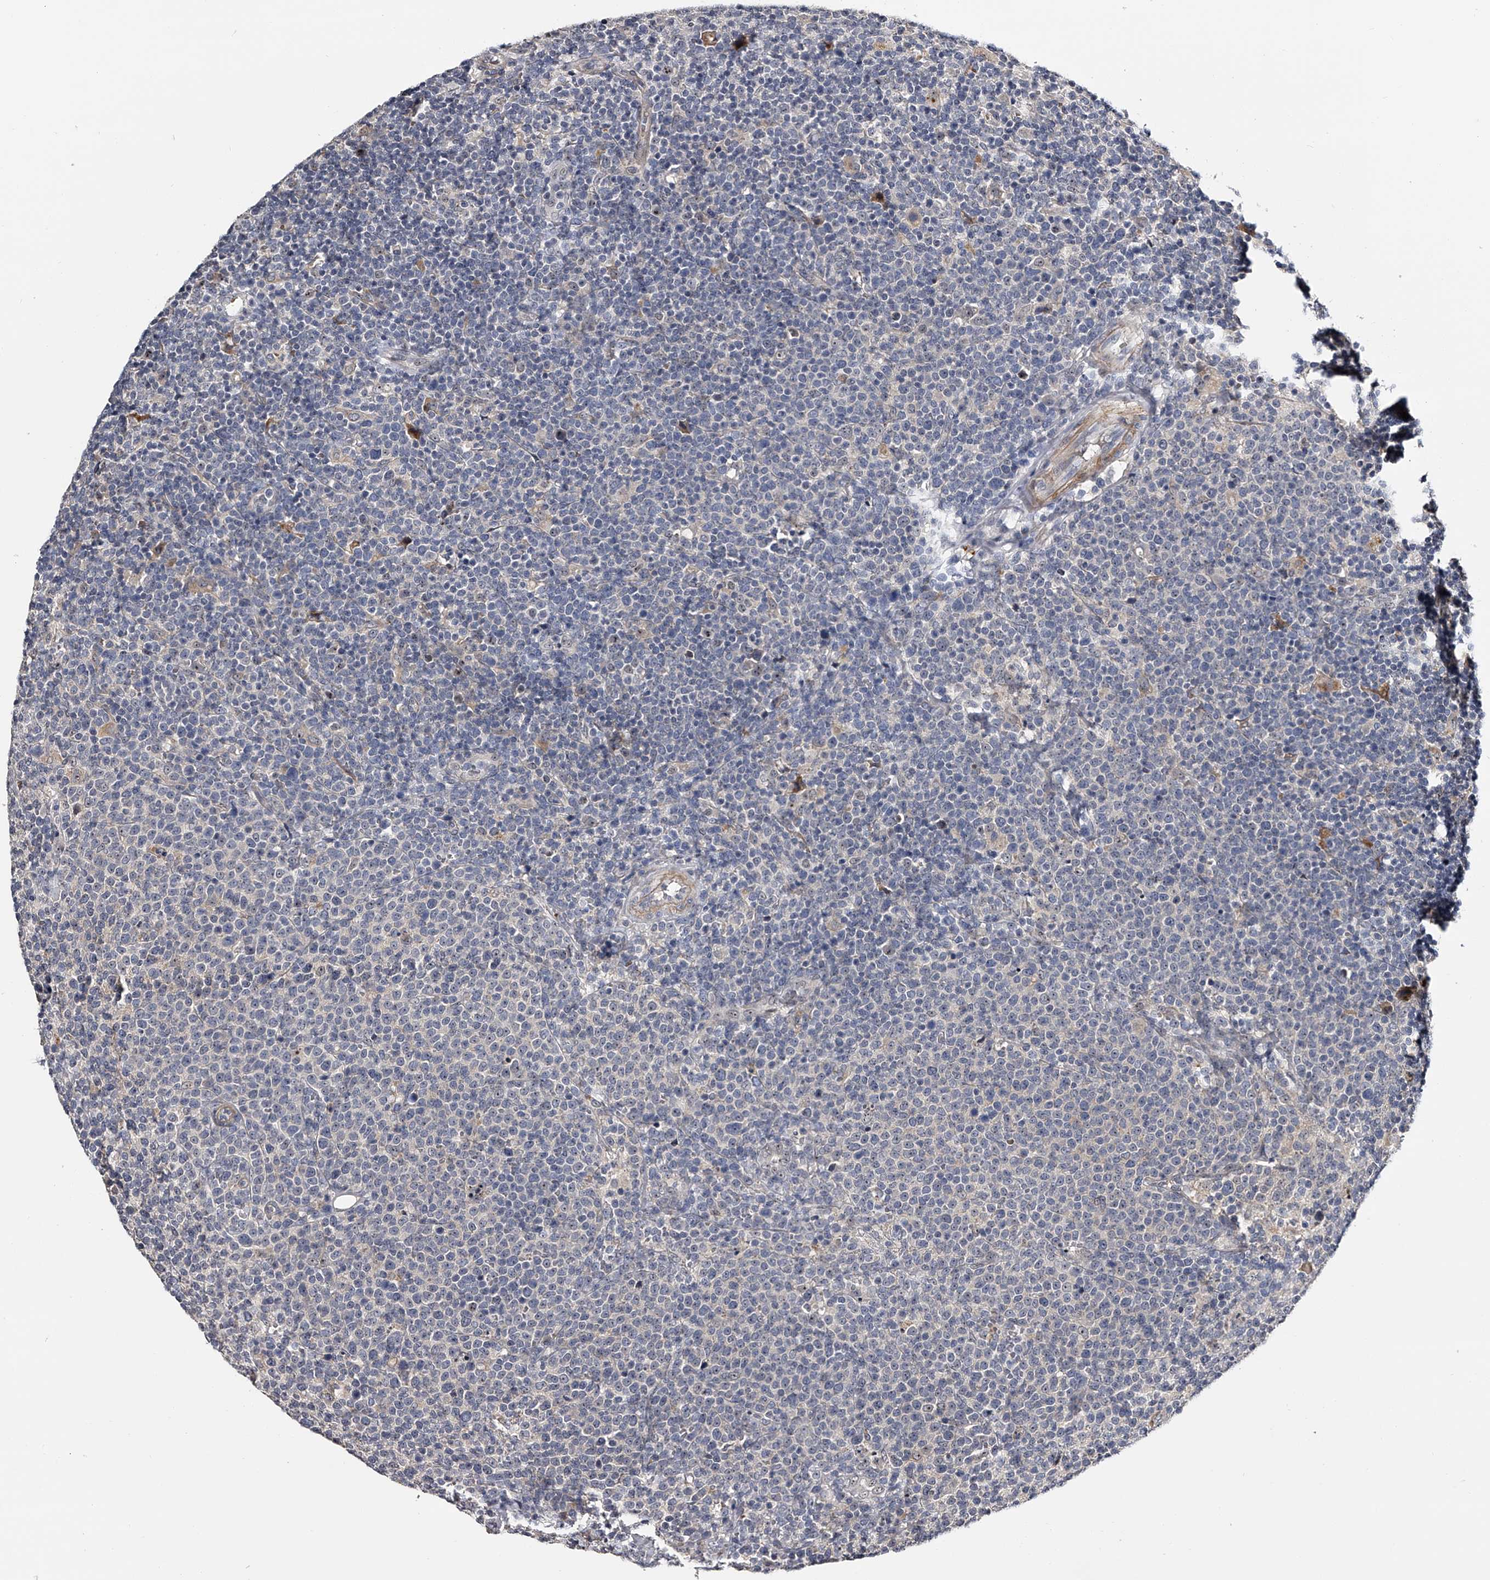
{"staining": {"intensity": "weak", "quantity": "<25%", "location": "nuclear"}, "tissue": "lymphoma", "cell_type": "Tumor cells", "image_type": "cancer", "snomed": [{"axis": "morphology", "description": "Malignant lymphoma, non-Hodgkin's type, High grade"}, {"axis": "topography", "description": "Lymph node"}], "caption": "There is no significant expression in tumor cells of lymphoma. The staining was performed using DAB to visualize the protein expression in brown, while the nuclei were stained in blue with hematoxylin (Magnification: 20x).", "gene": "MDN1", "patient": {"sex": "male", "age": 61}}